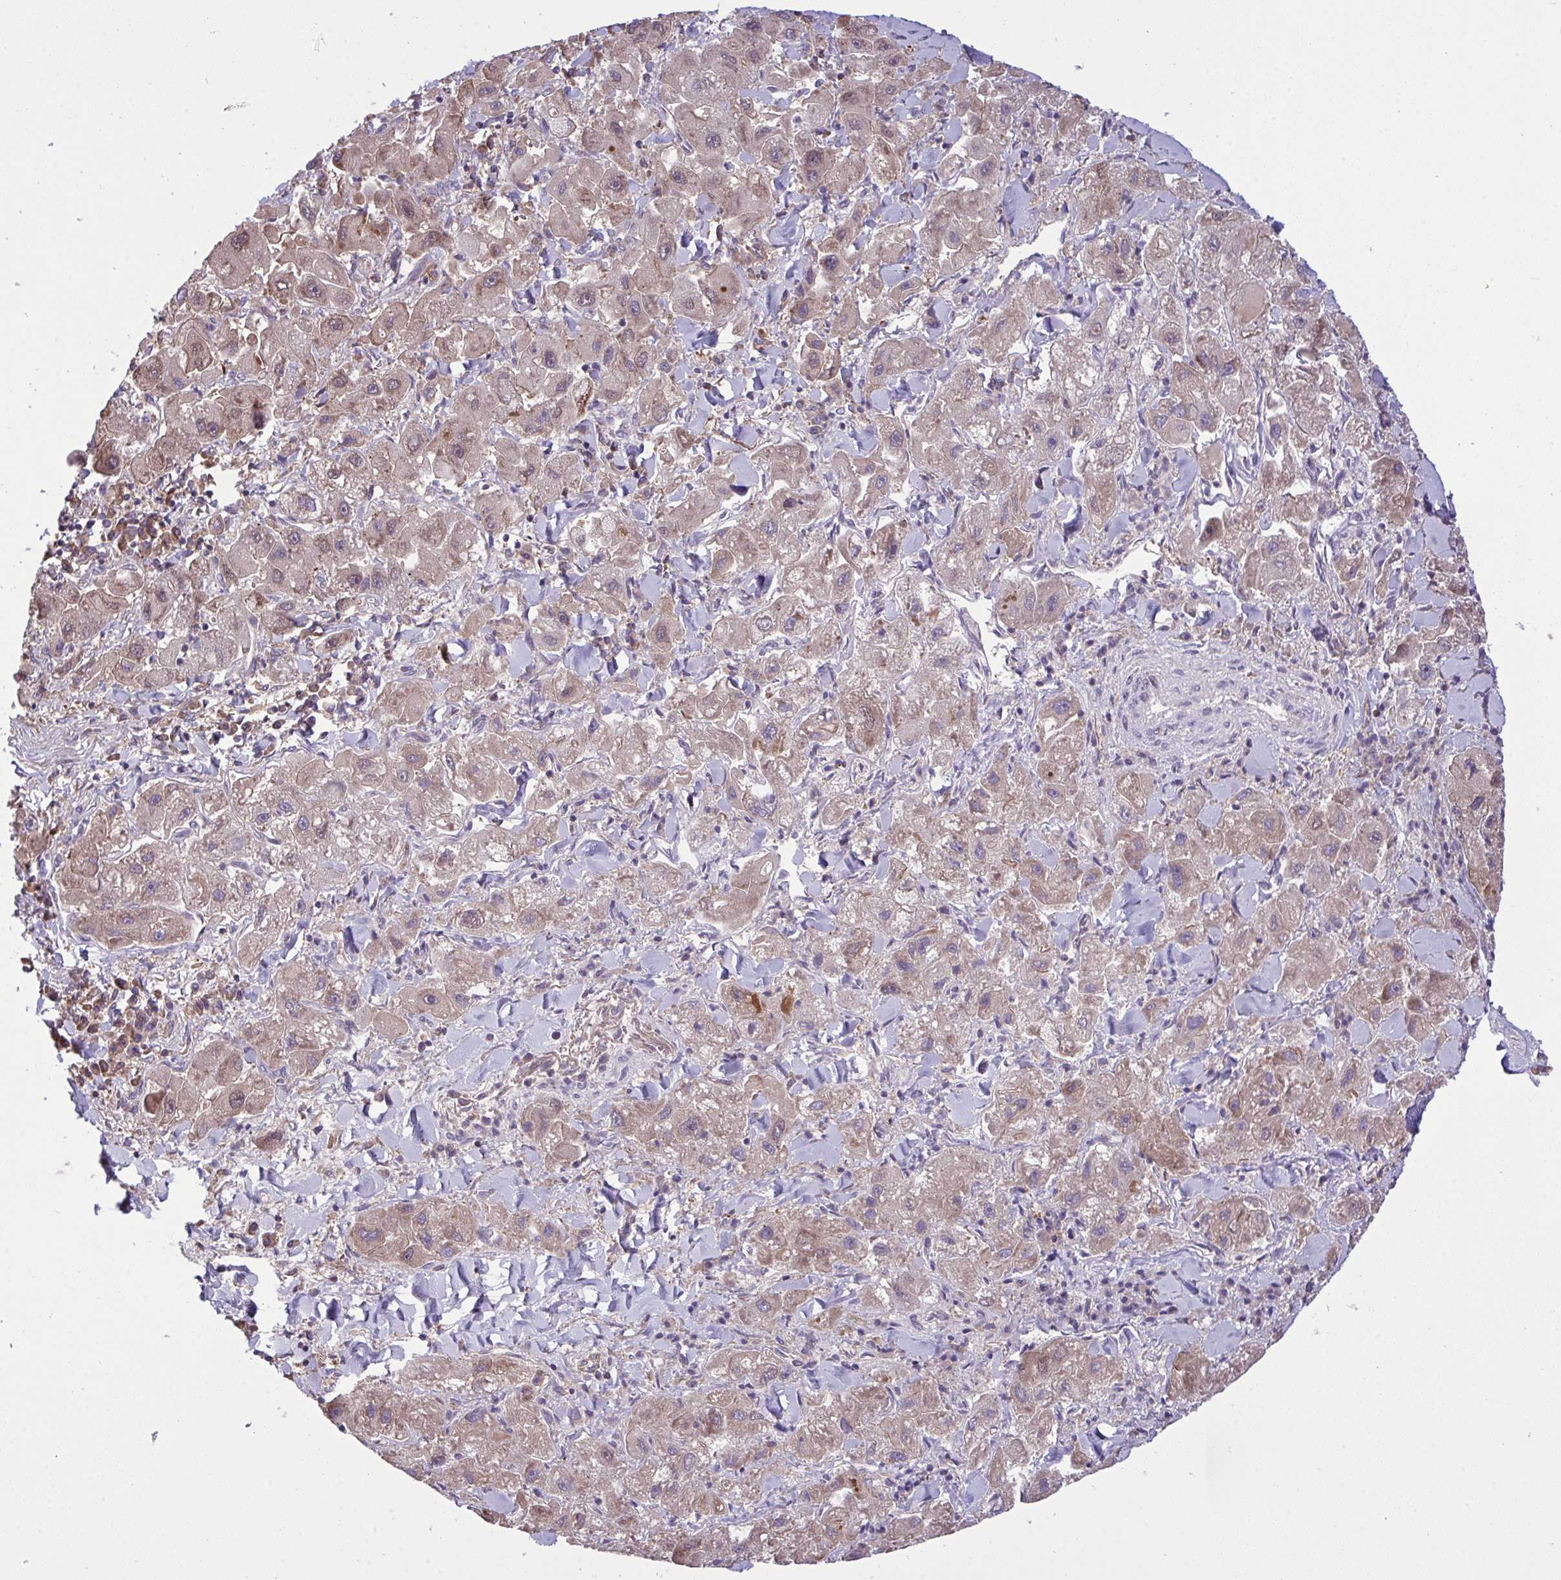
{"staining": {"intensity": "weak", "quantity": "25%-75%", "location": "cytoplasmic/membranous"}, "tissue": "liver cancer", "cell_type": "Tumor cells", "image_type": "cancer", "snomed": [{"axis": "morphology", "description": "Carcinoma, Hepatocellular, NOS"}, {"axis": "topography", "description": "Liver"}], "caption": "This photomicrograph shows IHC staining of human liver hepatocellular carcinoma, with low weak cytoplasmic/membranous staining in approximately 25%-75% of tumor cells.", "gene": "GRB14", "patient": {"sex": "male", "age": 24}}